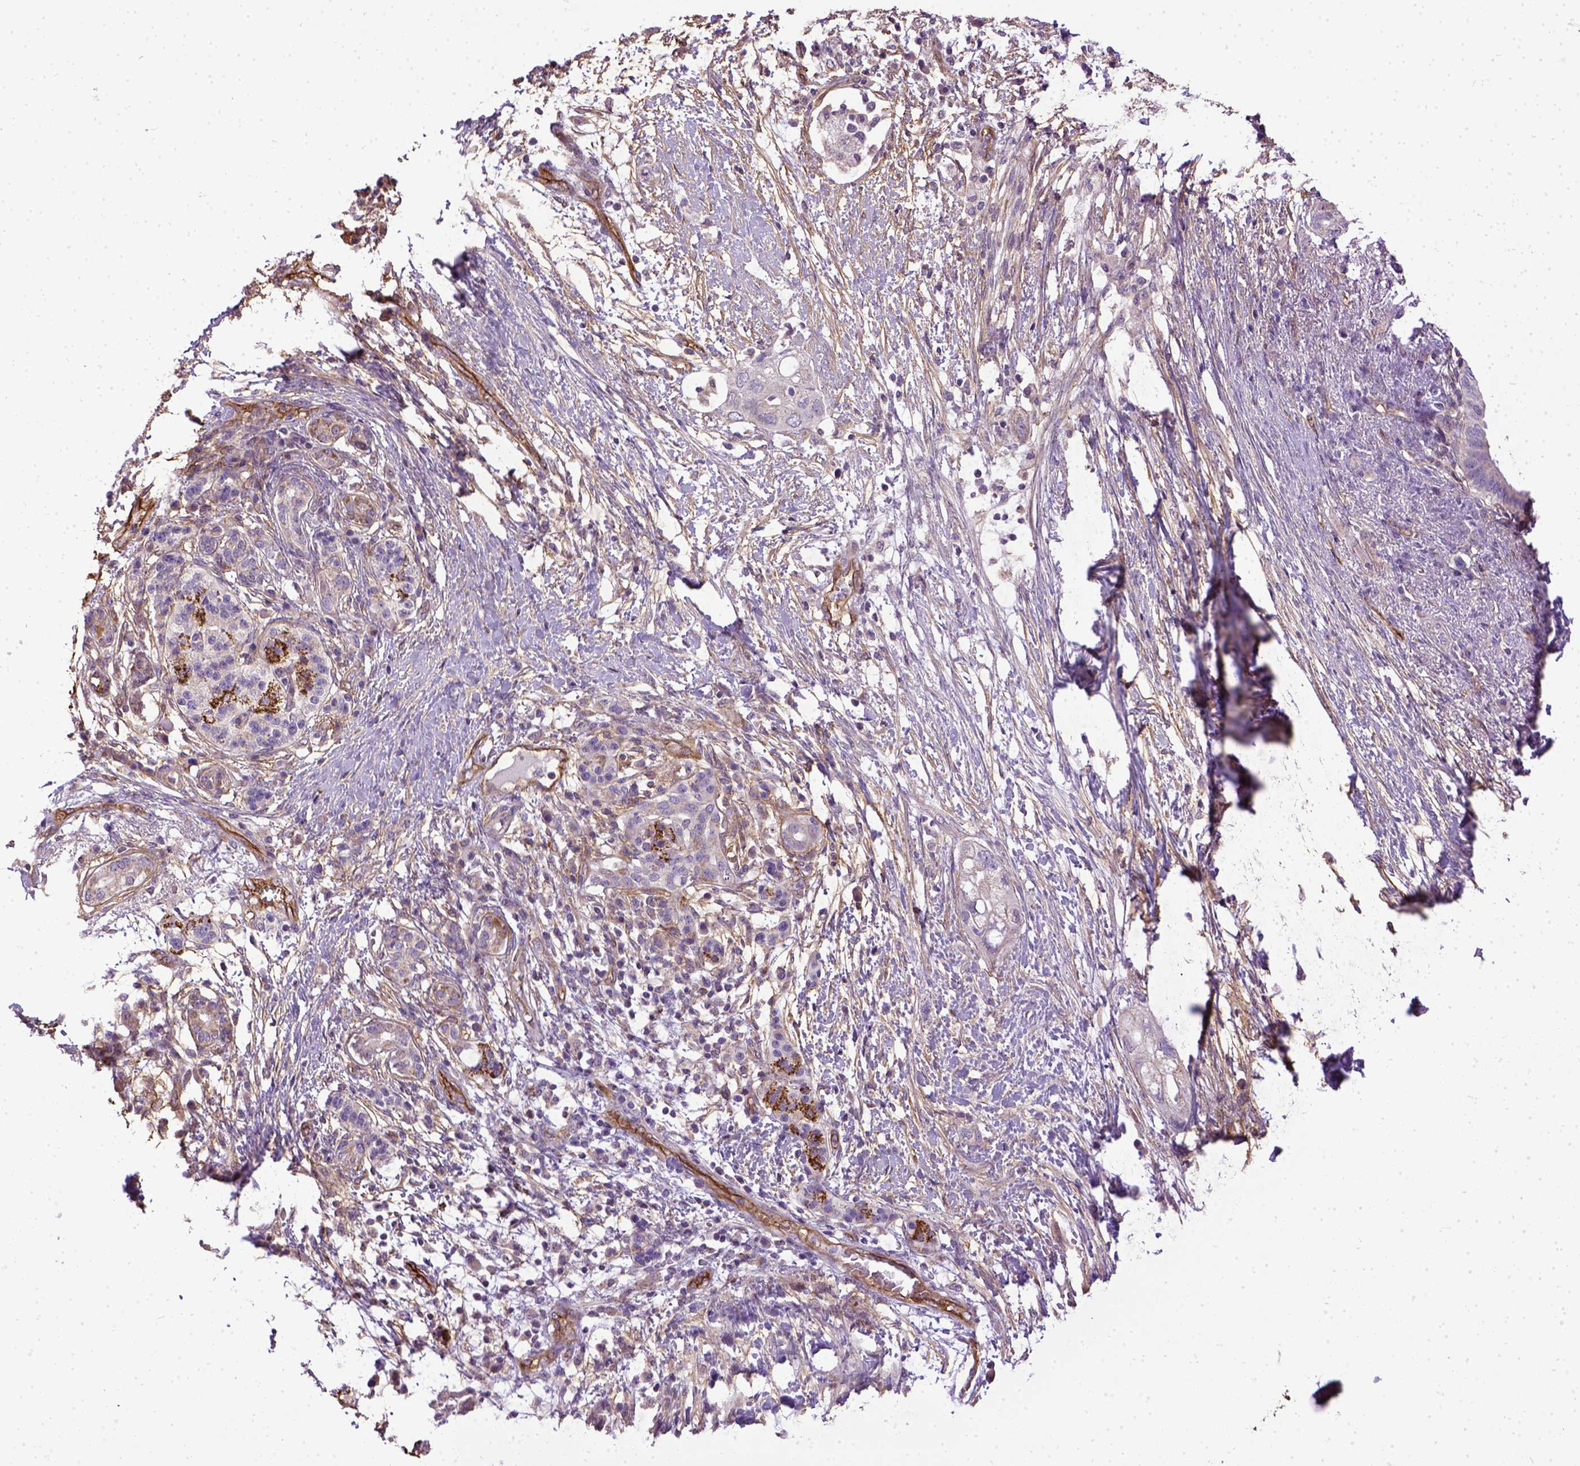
{"staining": {"intensity": "negative", "quantity": "none", "location": "none"}, "tissue": "pancreatic cancer", "cell_type": "Tumor cells", "image_type": "cancer", "snomed": [{"axis": "morphology", "description": "Adenocarcinoma, NOS"}, {"axis": "topography", "description": "Pancreas"}], "caption": "There is no significant positivity in tumor cells of adenocarcinoma (pancreatic).", "gene": "ENG", "patient": {"sex": "female", "age": 72}}